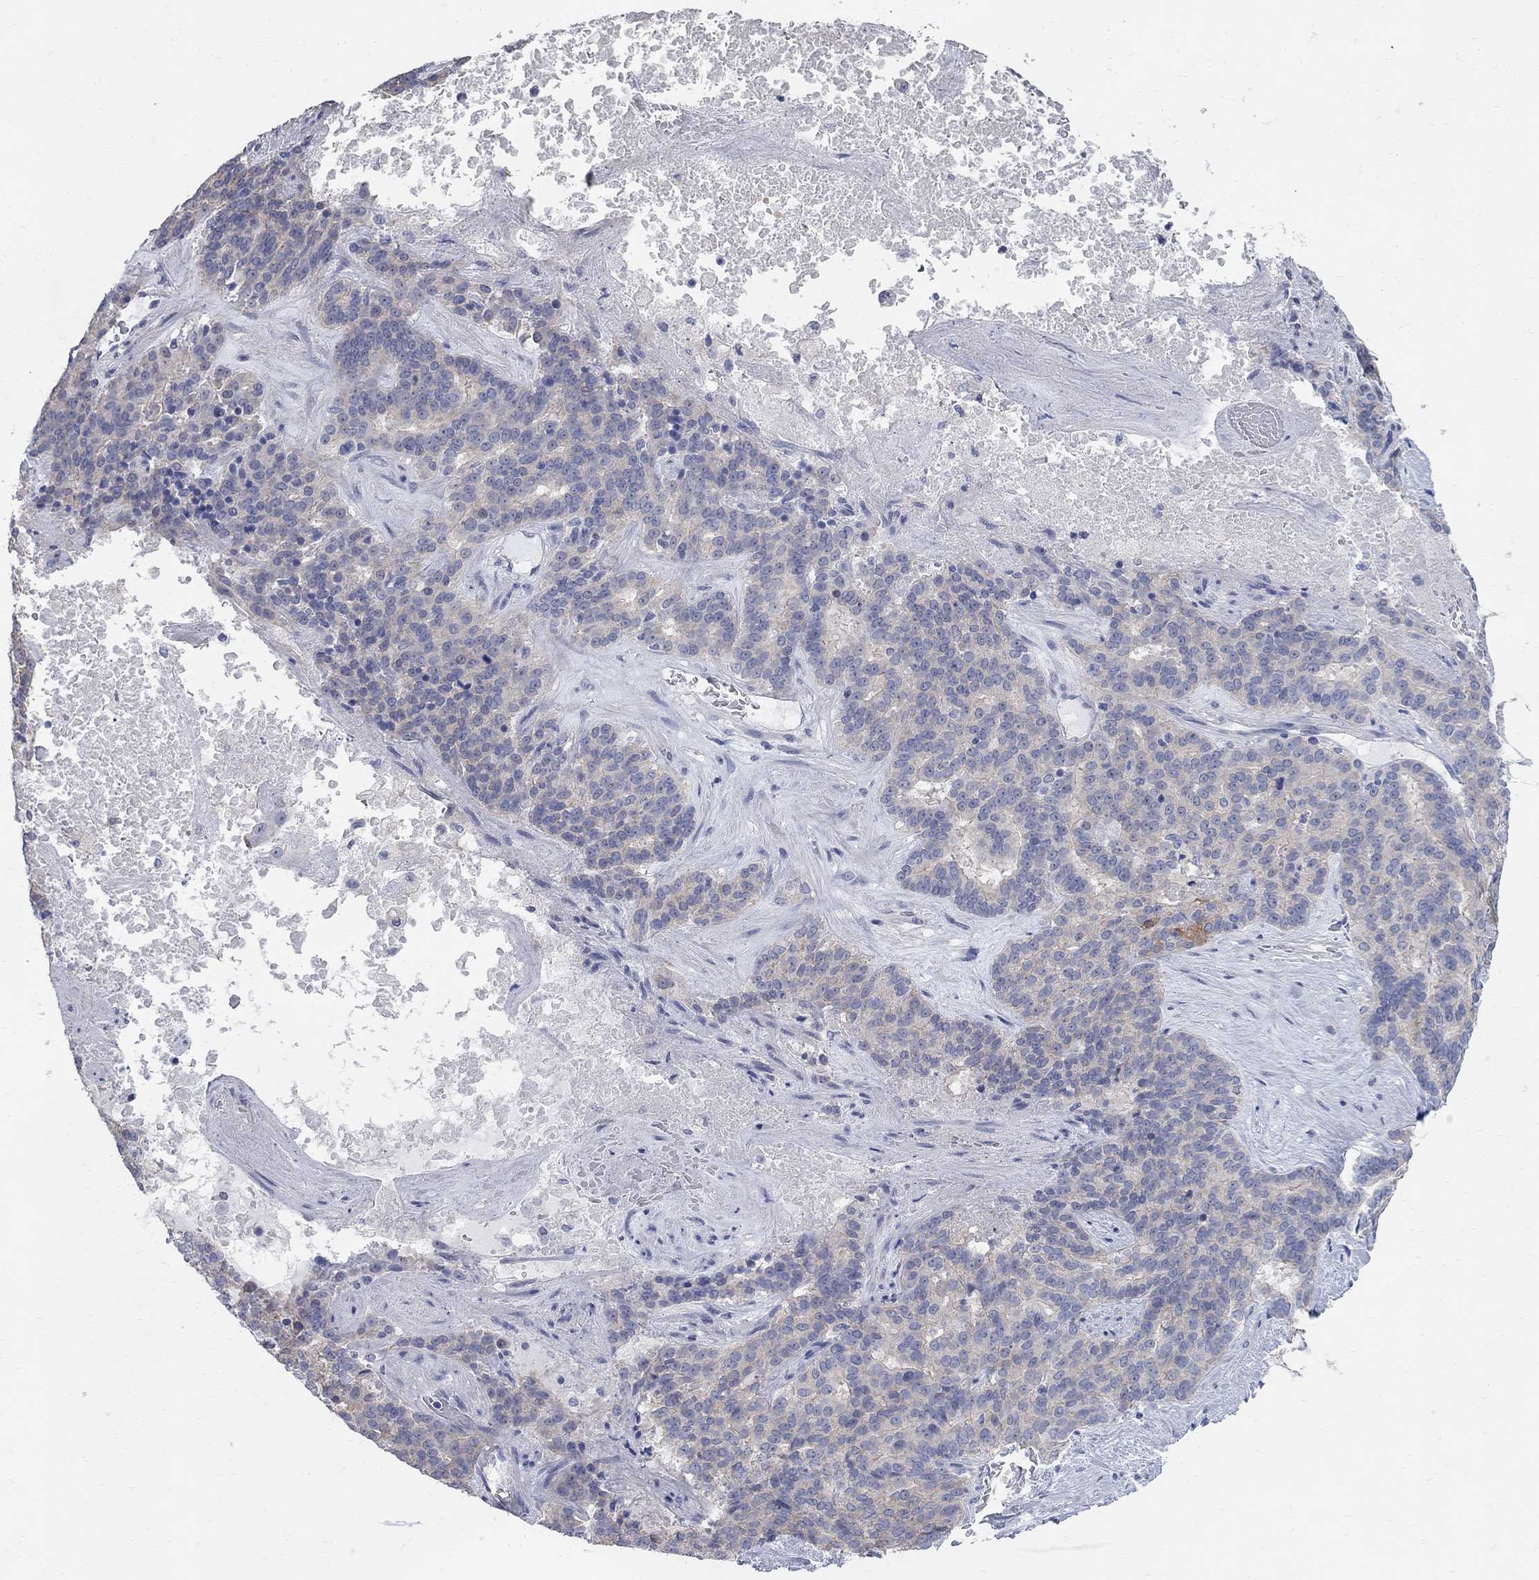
{"staining": {"intensity": "weak", "quantity": "25%-75%", "location": "cytoplasmic/membranous"}, "tissue": "liver cancer", "cell_type": "Tumor cells", "image_type": "cancer", "snomed": [{"axis": "morphology", "description": "Cholangiocarcinoma"}, {"axis": "topography", "description": "Liver"}], "caption": "Liver cholangiocarcinoma was stained to show a protein in brown. There is low levels of weak cytoplasmic/membranous staining in approximately 25%-75% of tumor cells.", "gene": "AOX1", "patient": {"sex": "female", "age": 47}}